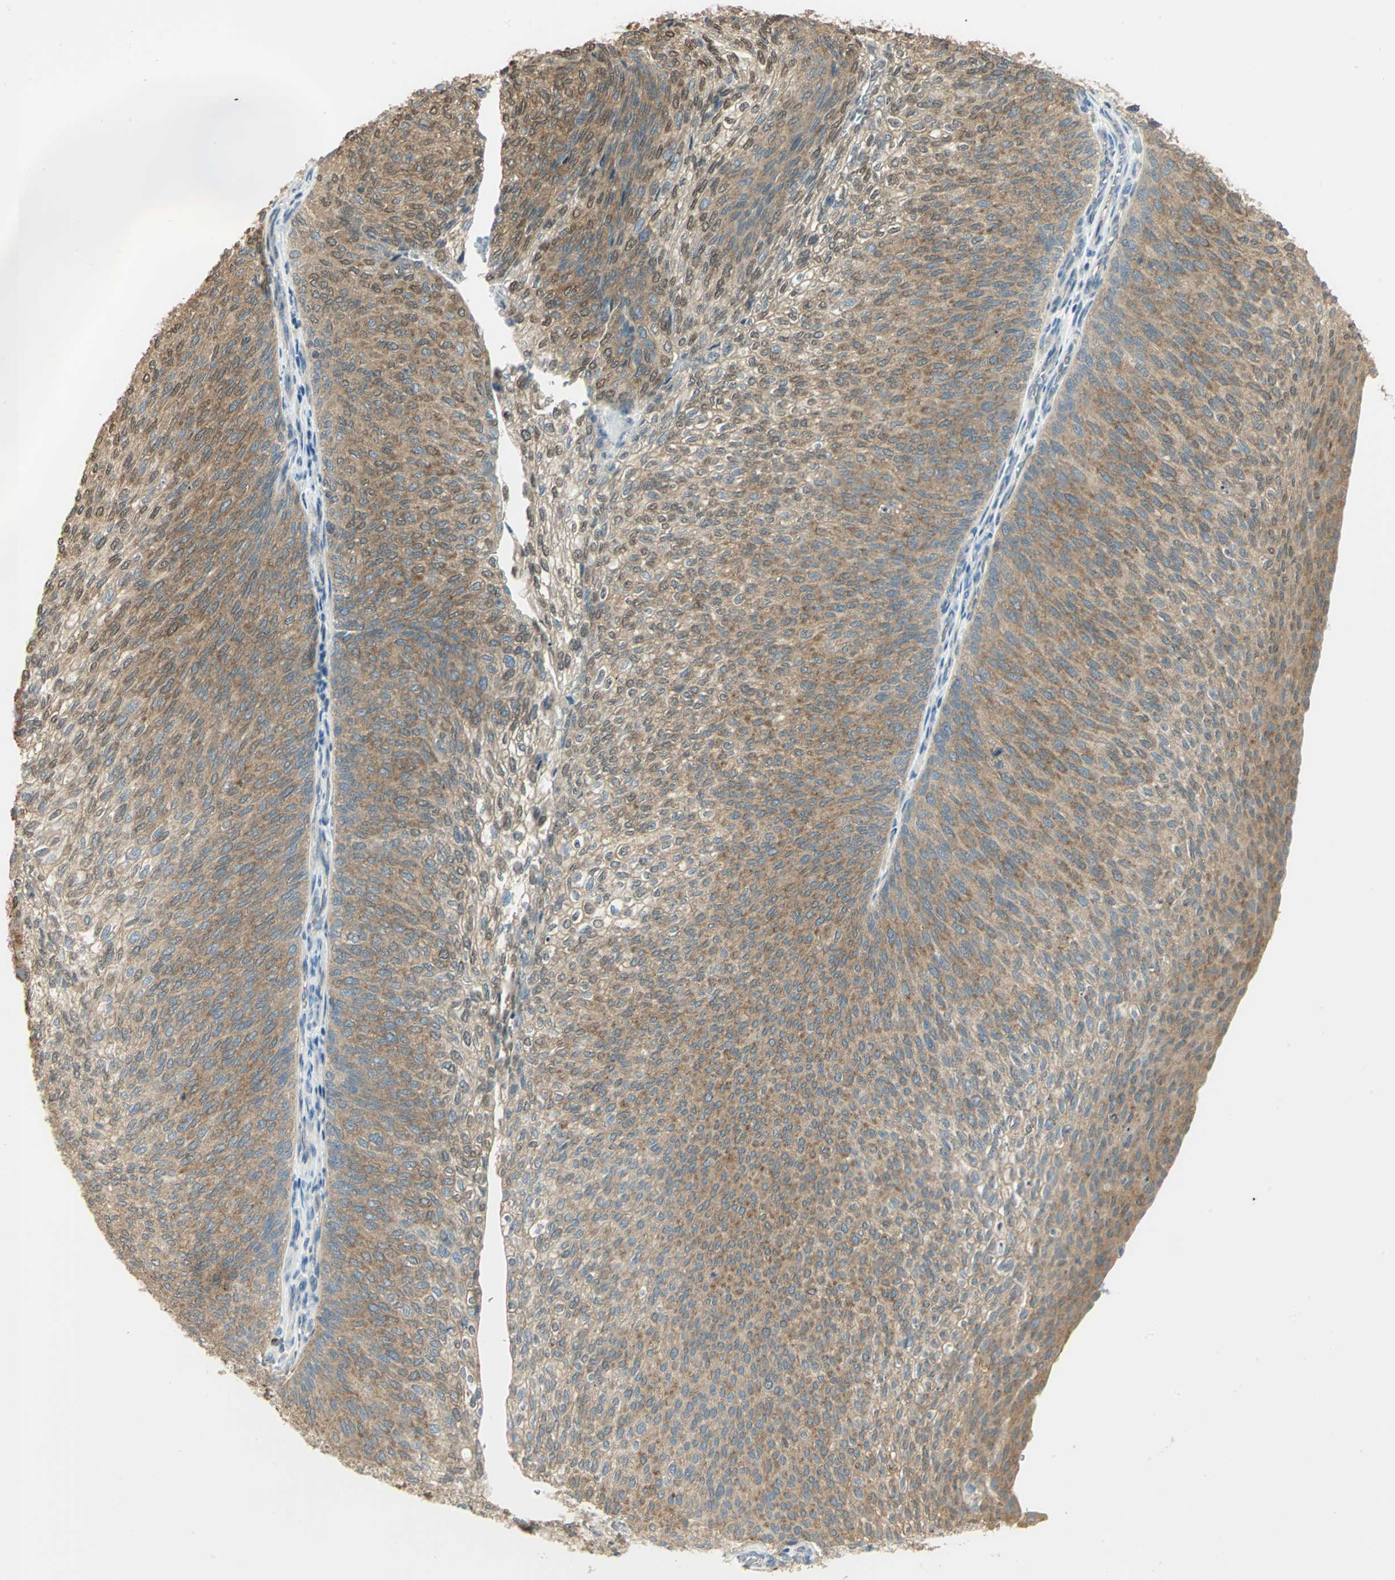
{"staining": {"intensity": "moderate", "quantity": ">75%", "location": "cytoplasmic/membranous,nuclear"}, "tissue": "urothelial cancer", "cell_type": "Tumor cells", "image_type": "cancer", "snomed": [{"axis": "morphology", "description": "Urothelial carcinoma, Low grade"}, {"axis": "topography", "description": "Urinary bladder"}], "caption": "This is an image of IHC staining of urothelial carcinoma (low-grade), which shows moderate positivity in the cytoplasmic/membranous and nuclear of tumor cells.", "gene": "SHC2", "patient": {"sex": "female", "age": 79}}